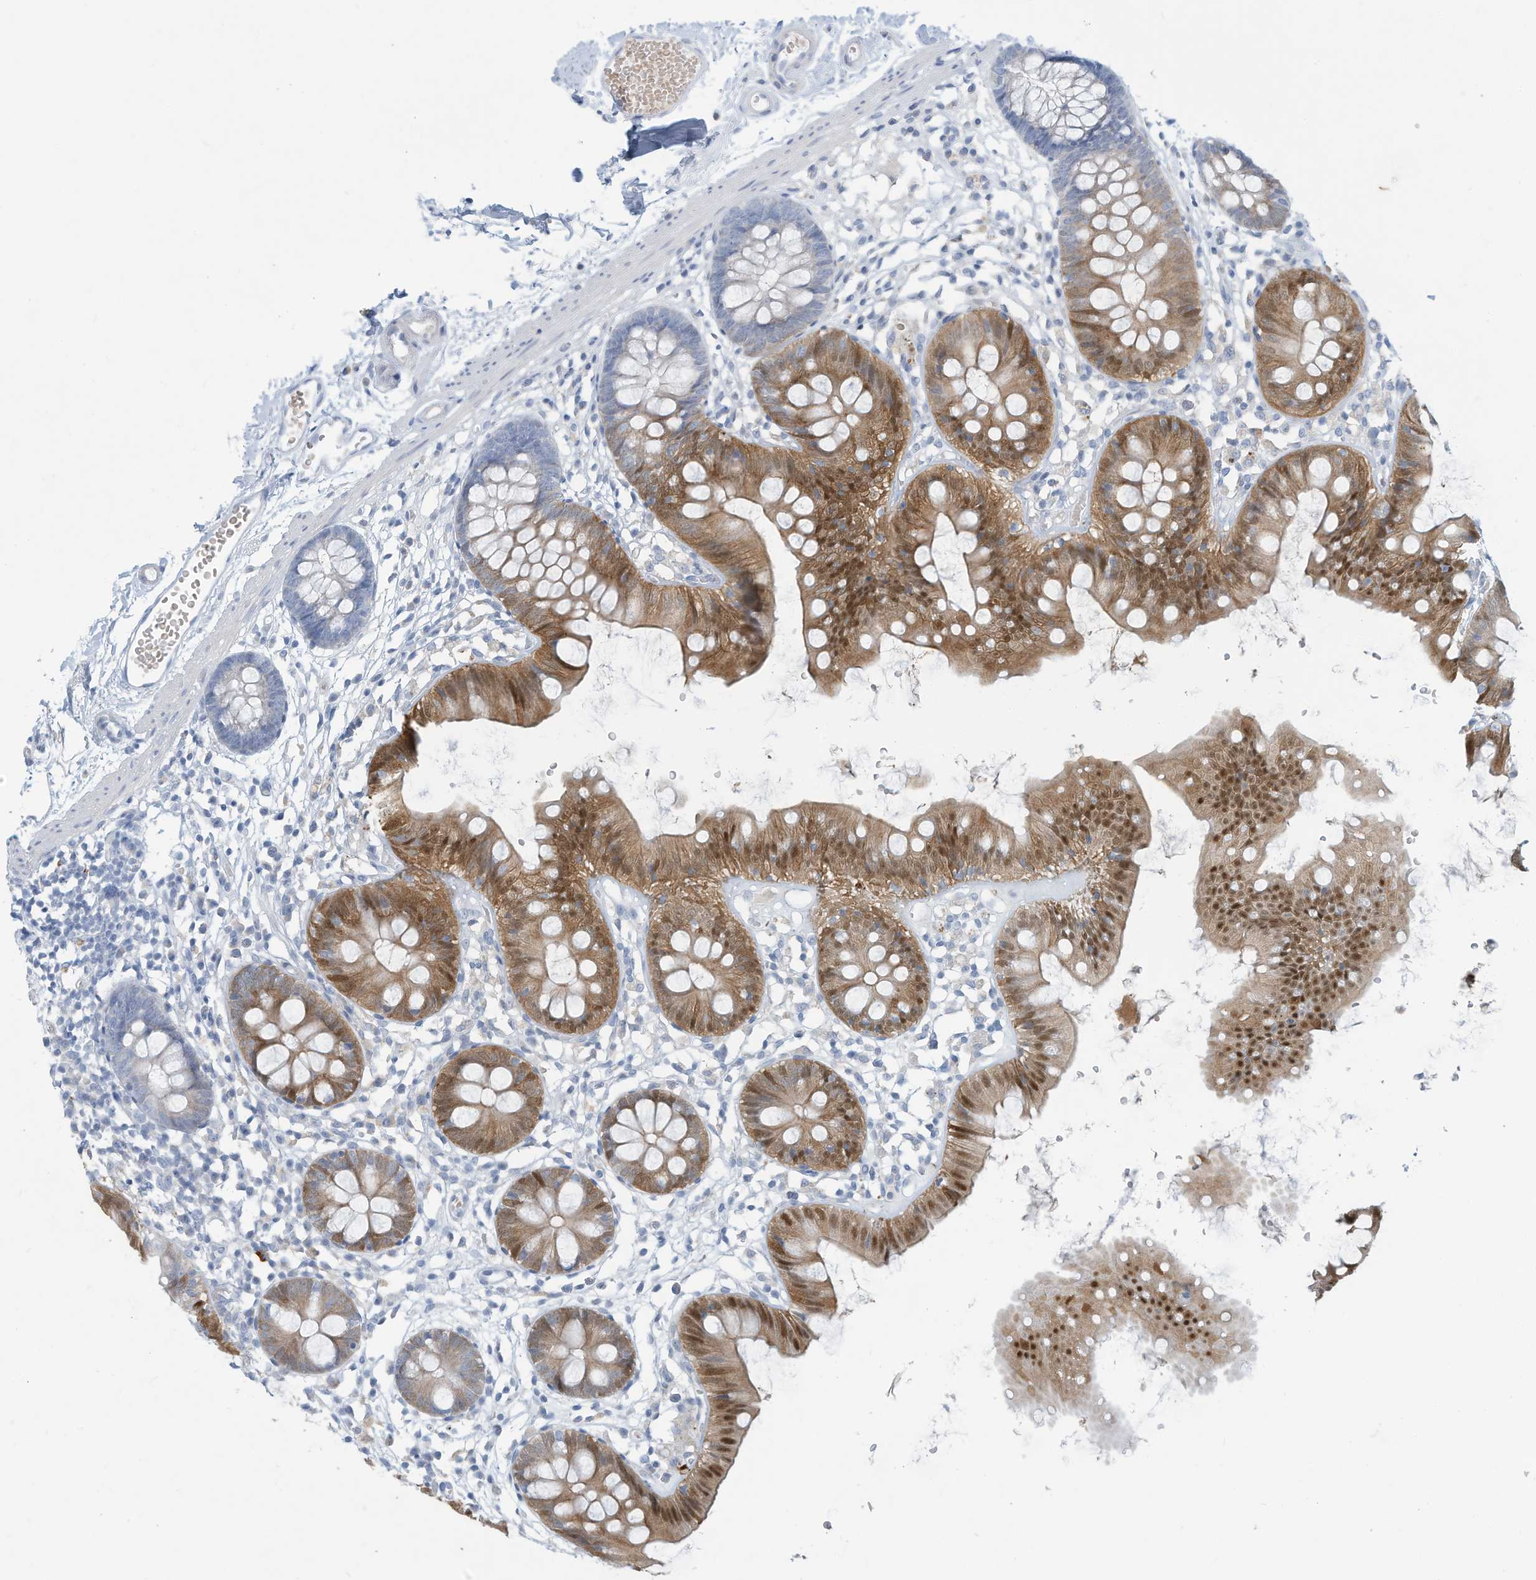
{"staining": {"intensity": "negative", "quantity": "none", "location": "none"}, "tissue": "colon", "cell_type": "Endothelial cells", "image_type": "normal", "snomed": [{"axis": "morphology", "description": "Normal tissue, NOS"}, {"axis": "topography", "description": "Colon"}], "caption": "Immunohistochemistry of benign human colon reveals no positivity in endothelial cells.", "gene": "ERI2", "patient": {"sex": "male", "age": 56}}